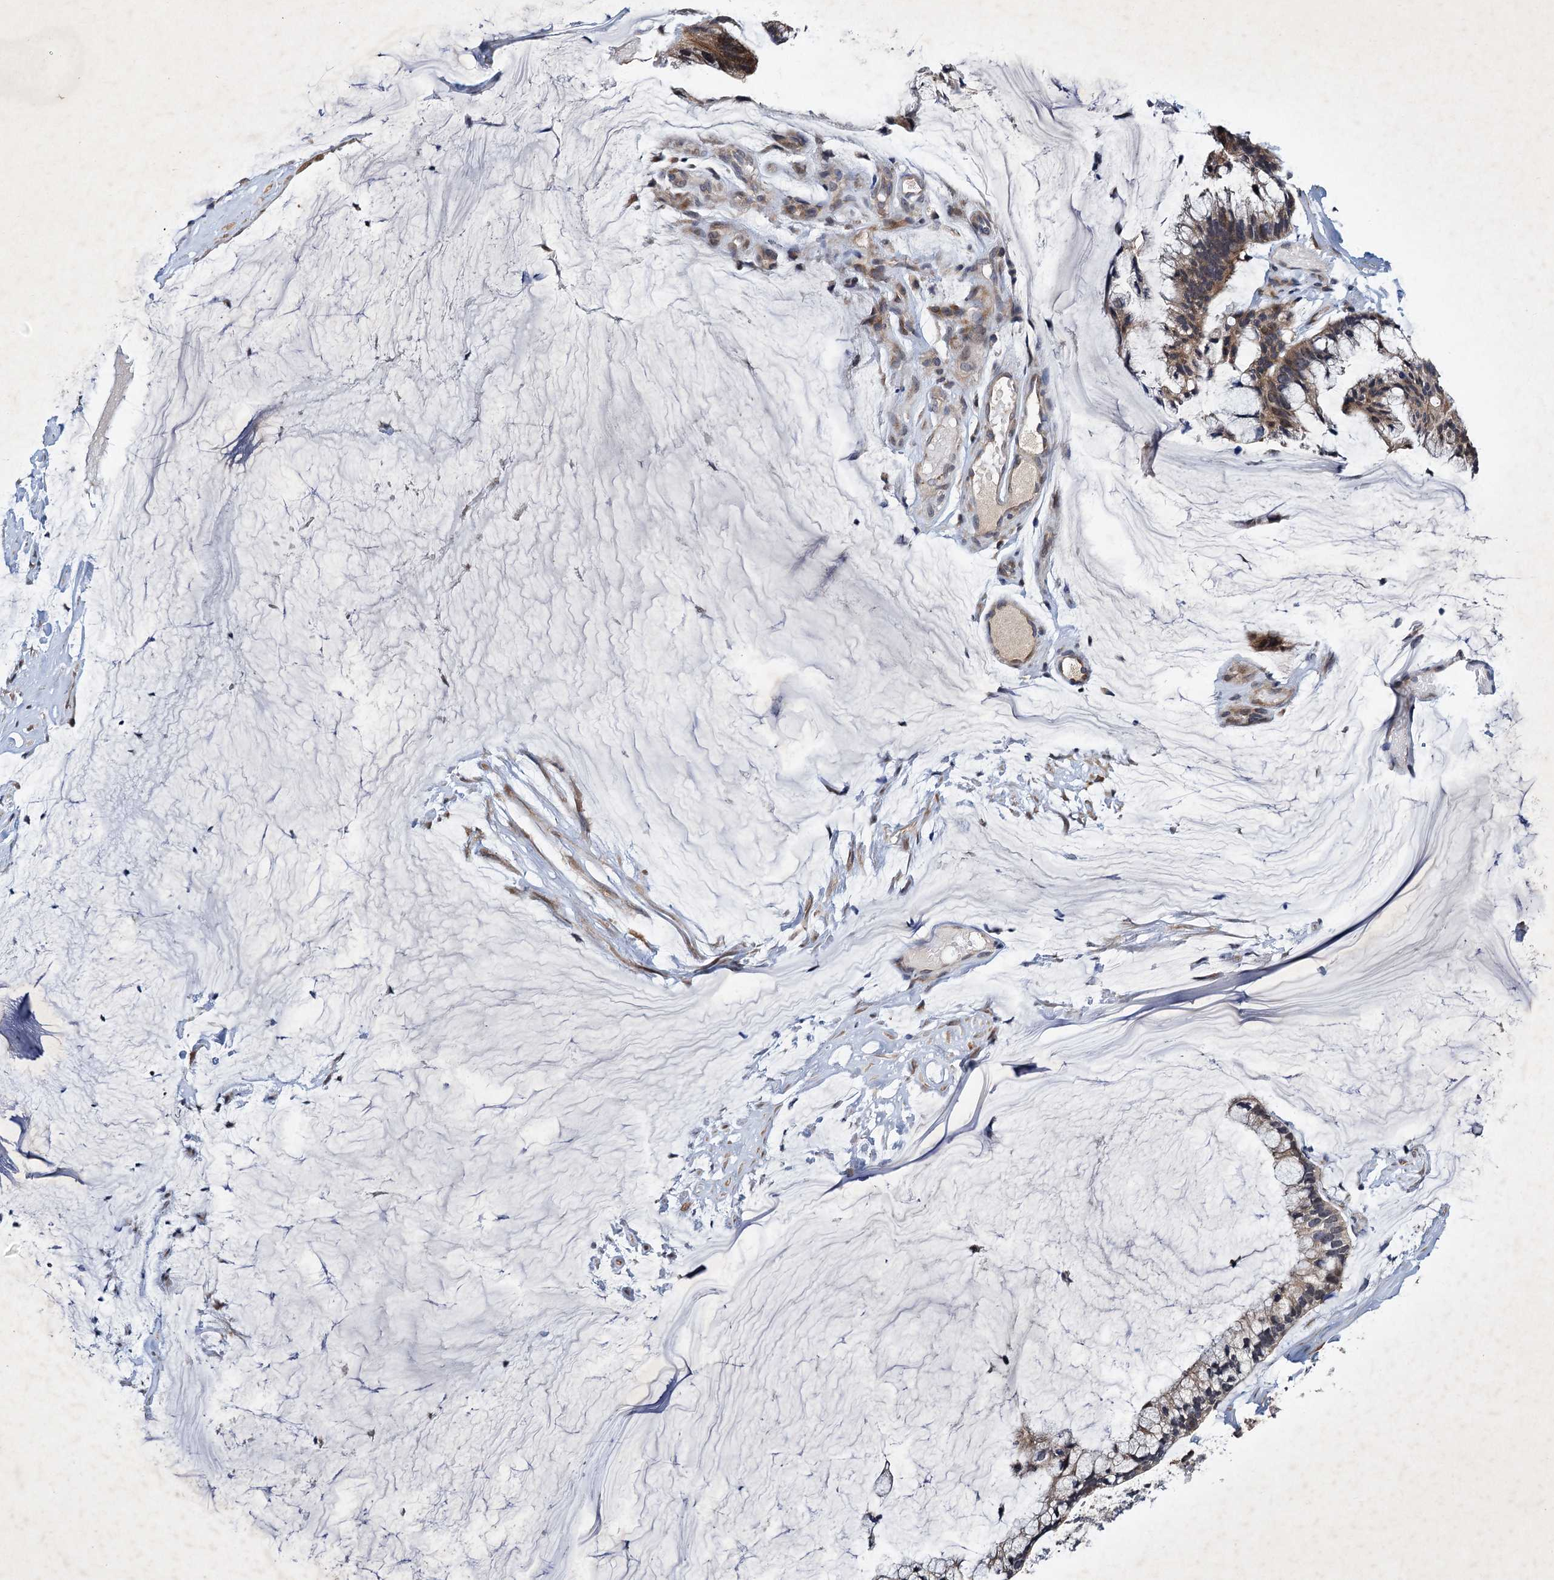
{"staining": {"intensity": "moderate", "quantity": "25%-75%", "location": "cytoplasmic/membranous"}, "tissue": "ovarian cancer", "cell_type": "Tumor cells", "image_type": "cancer", "snomed": [{"axis": "morphology", "description": "Cystadenocarcinoma, mucinous, NOS"}, {"axis": "topography", "description": "Ovary"}], "caption": "There is medium levels of moderate cytoplasmic/membranous staining in tumor cells of ovarian cancer, as demonstrated by immunohistochemical staining (brown color).", "gene": "TMEM39B", "patient": {"sex": "female", "age": 39}}